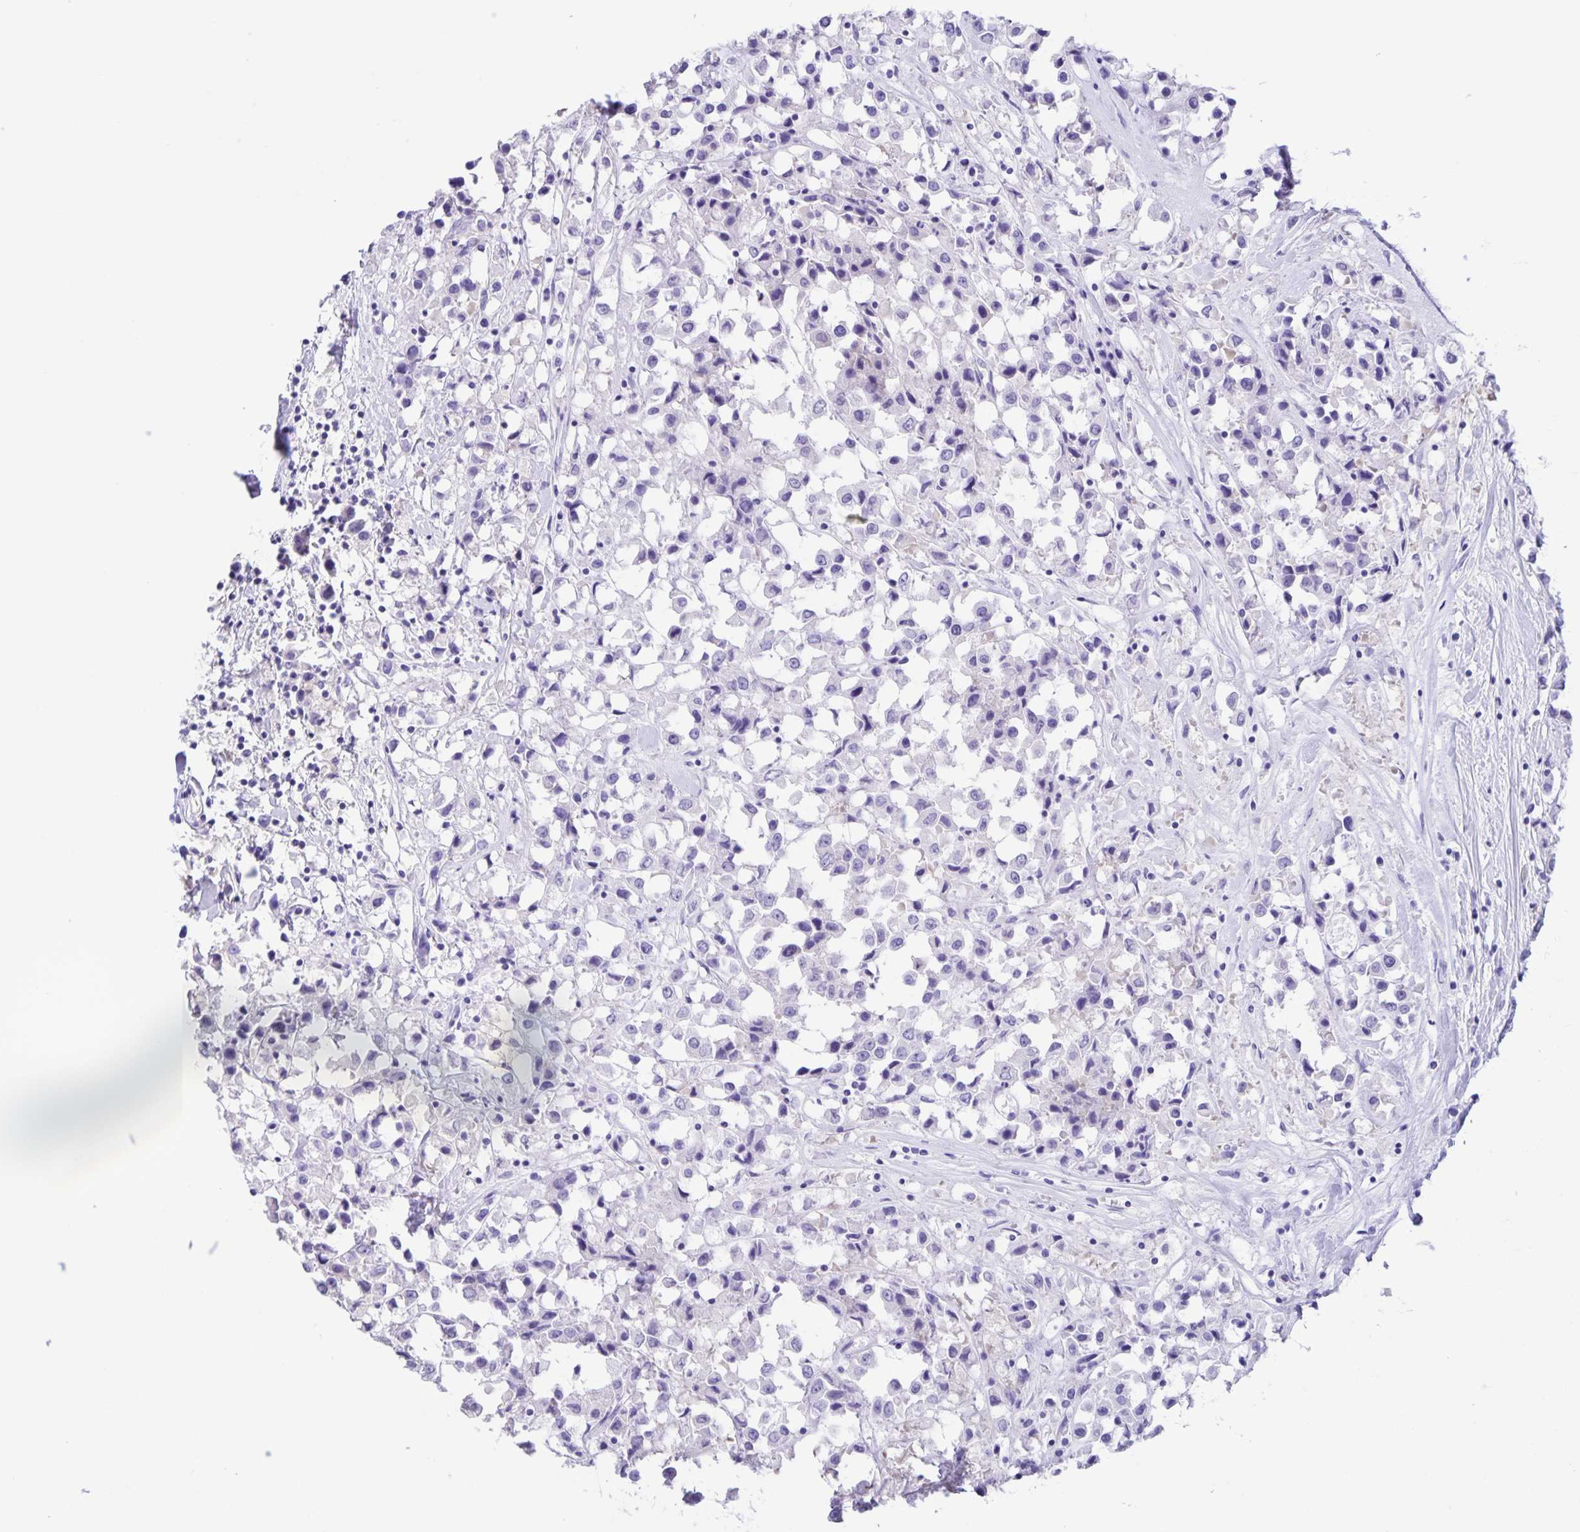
{"staining": {"intensity": "negative", "quantity": "none", "location": "none"}, "tissue": "breast cancer", "cell_type": "Tumor cells", "image_type": "cancer", "snomed": [{"axis": "morphology", "description": "Duct carcinoma"}, {"axis": "topography", "description": "Breast"}], "caption": "Tumor cells are negative for protein expression in human breast cancer (infiltrating ductal carcinoma).", "gene": "CAPSL", "patient": {"sex": "female", "age": 61}}